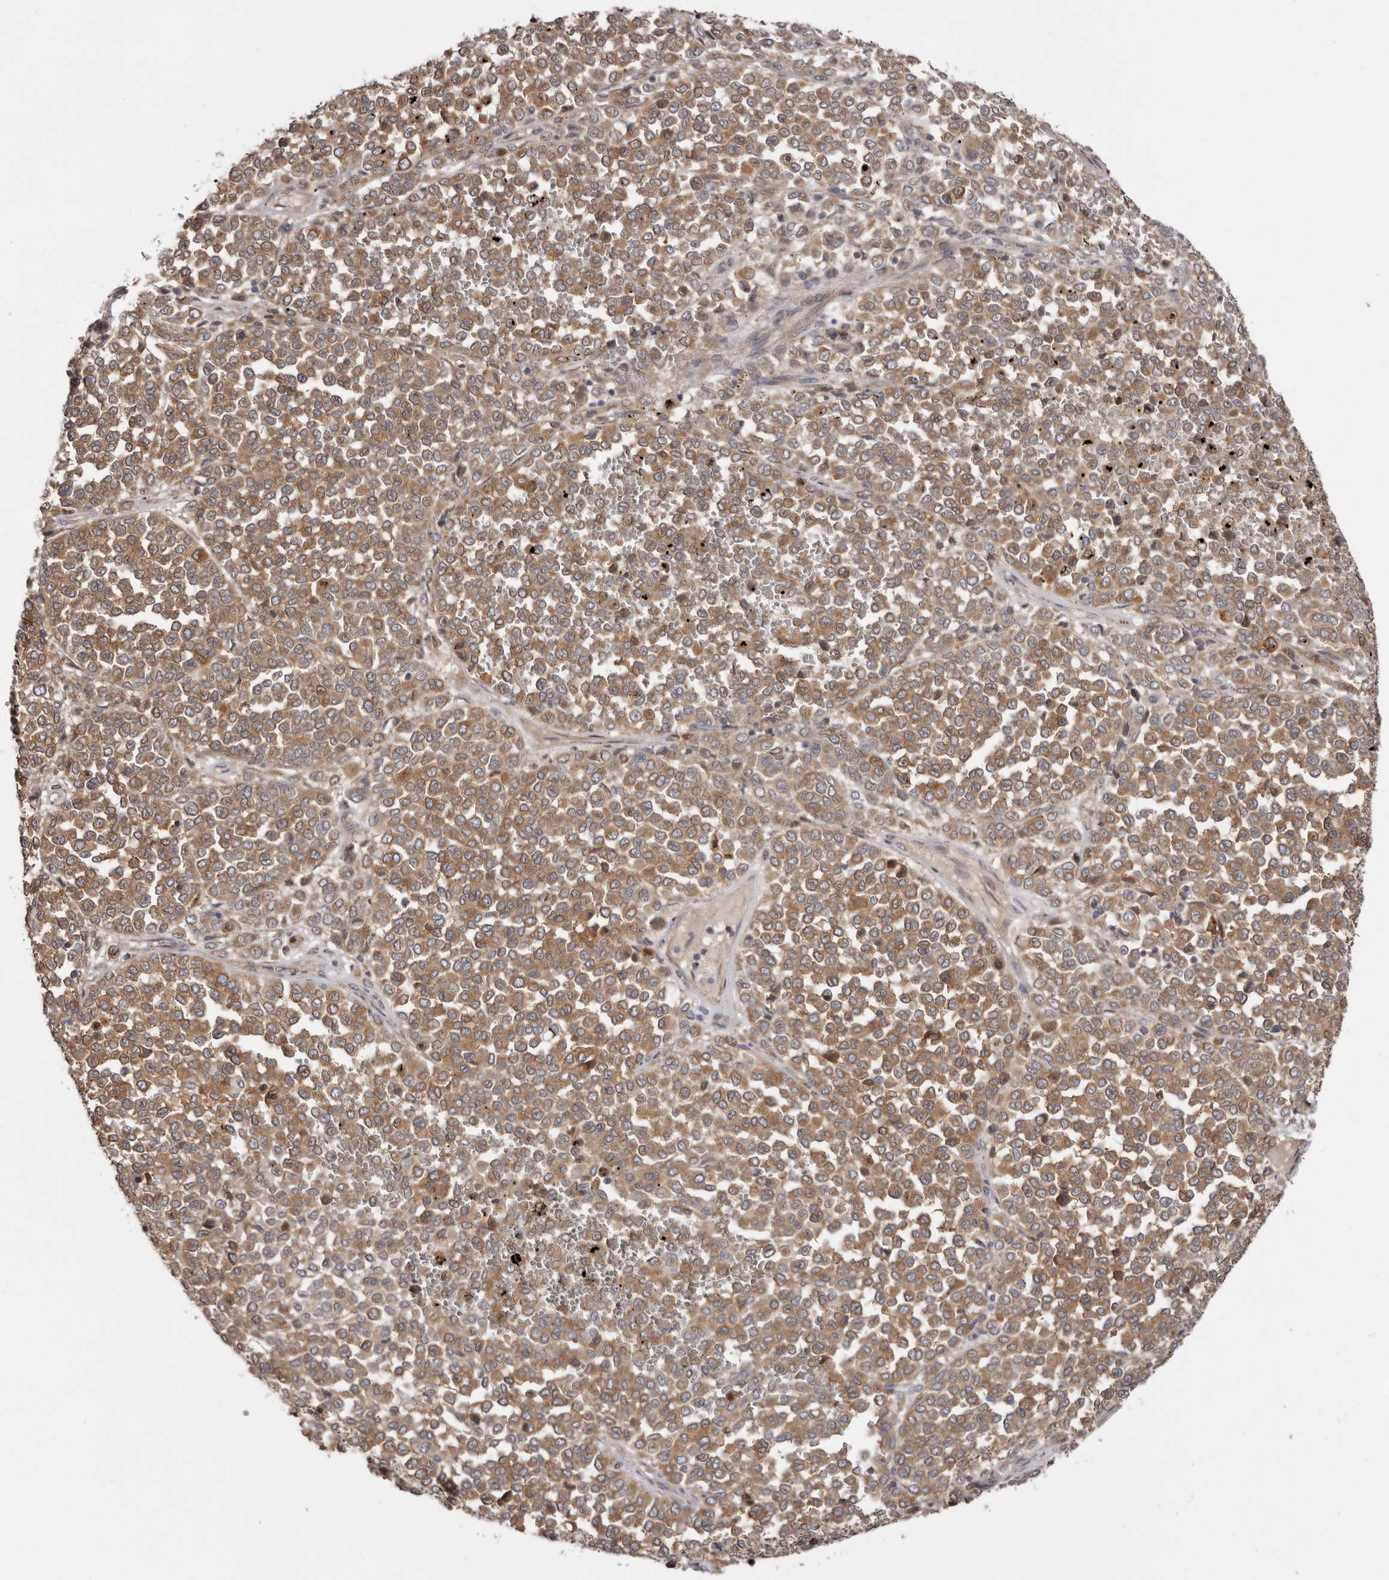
{"staining": {"intensity": "moderate", "quantity": ">75%", "location": "cytoplasmic/membranous"}, "tissue": "melanoma", "cell_type": "Tumor cells", "image_type": "cancer", "snomed": [{"axis": "morphology", "description": "Malignant melanoma, Metastatic site"}, {"axis": "topography", "description": "Pancreas"}], "caption": "This image shows melanoma stained with immunohistochemistry to label a protein in brown. The cytoplasmic/membranous of tumor cells show moderate positivity for the protein. Nuclei are counter-stained blue.", "gene": "TMUB1", "patient": {"sex": "female", "age": 30}}